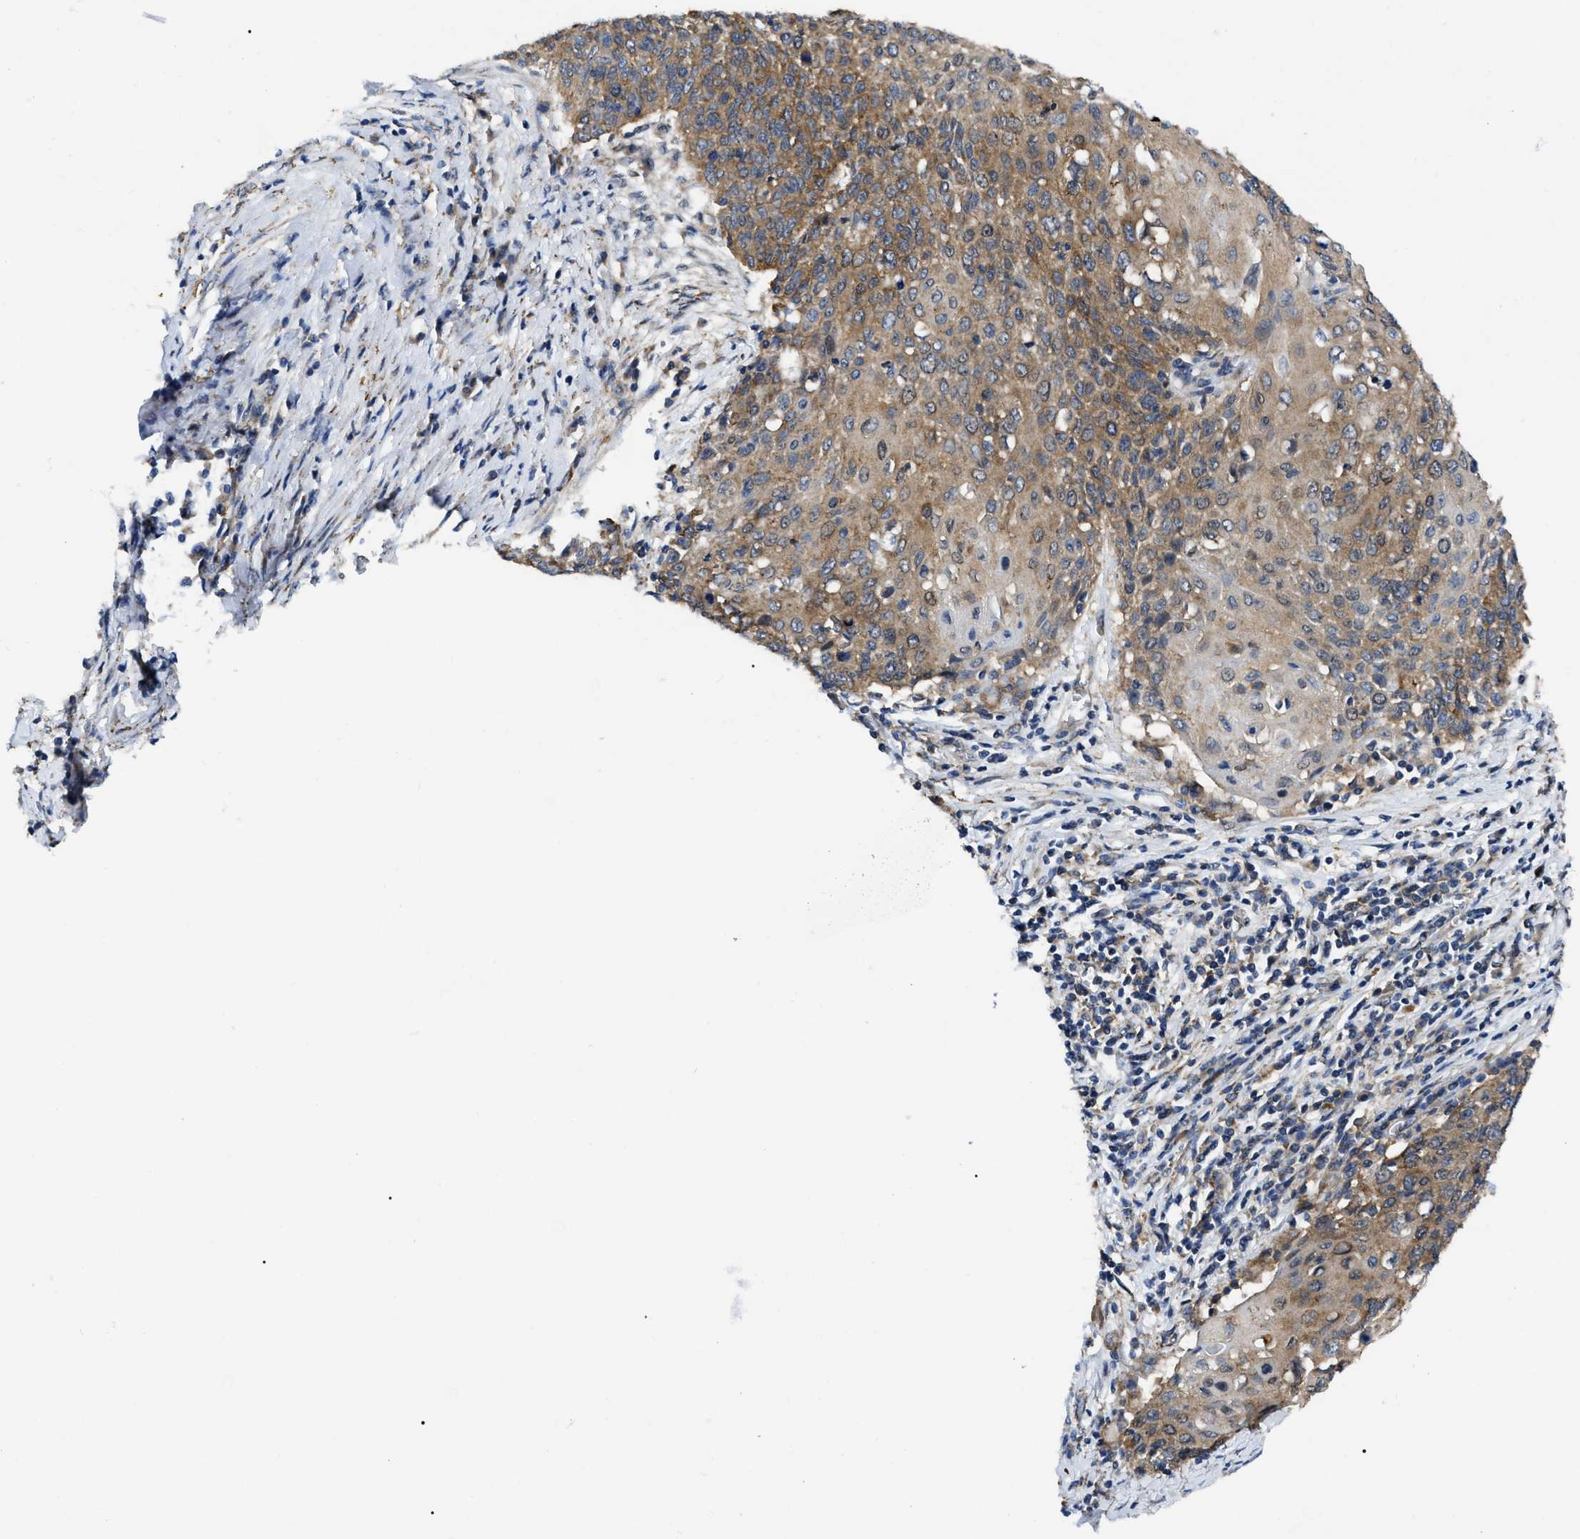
{"staining": {"intensity": "moderate", "quantity": ">75%", "location": "cytoplasmic/membranous"}, "tissue": "cervical cancer", "cell_type": "Tumor cells", "image_type": "cancer", "snomed": [{"axis": "morphology", "description": "Squamous cell carcinoma, NOS"}, {"axis": "topography", "description": "Cervix"}], "caption": "Protein analysis of squamous cell carcinoma (cervical) tissue displays moderate cytoplasmic/membranous staining in about >75% of tumor cells. (DAB = brown stain, brightfield microscopy at high magnification).", "gene": "GET4", "patient": {"sex": "female", "age": 39}}